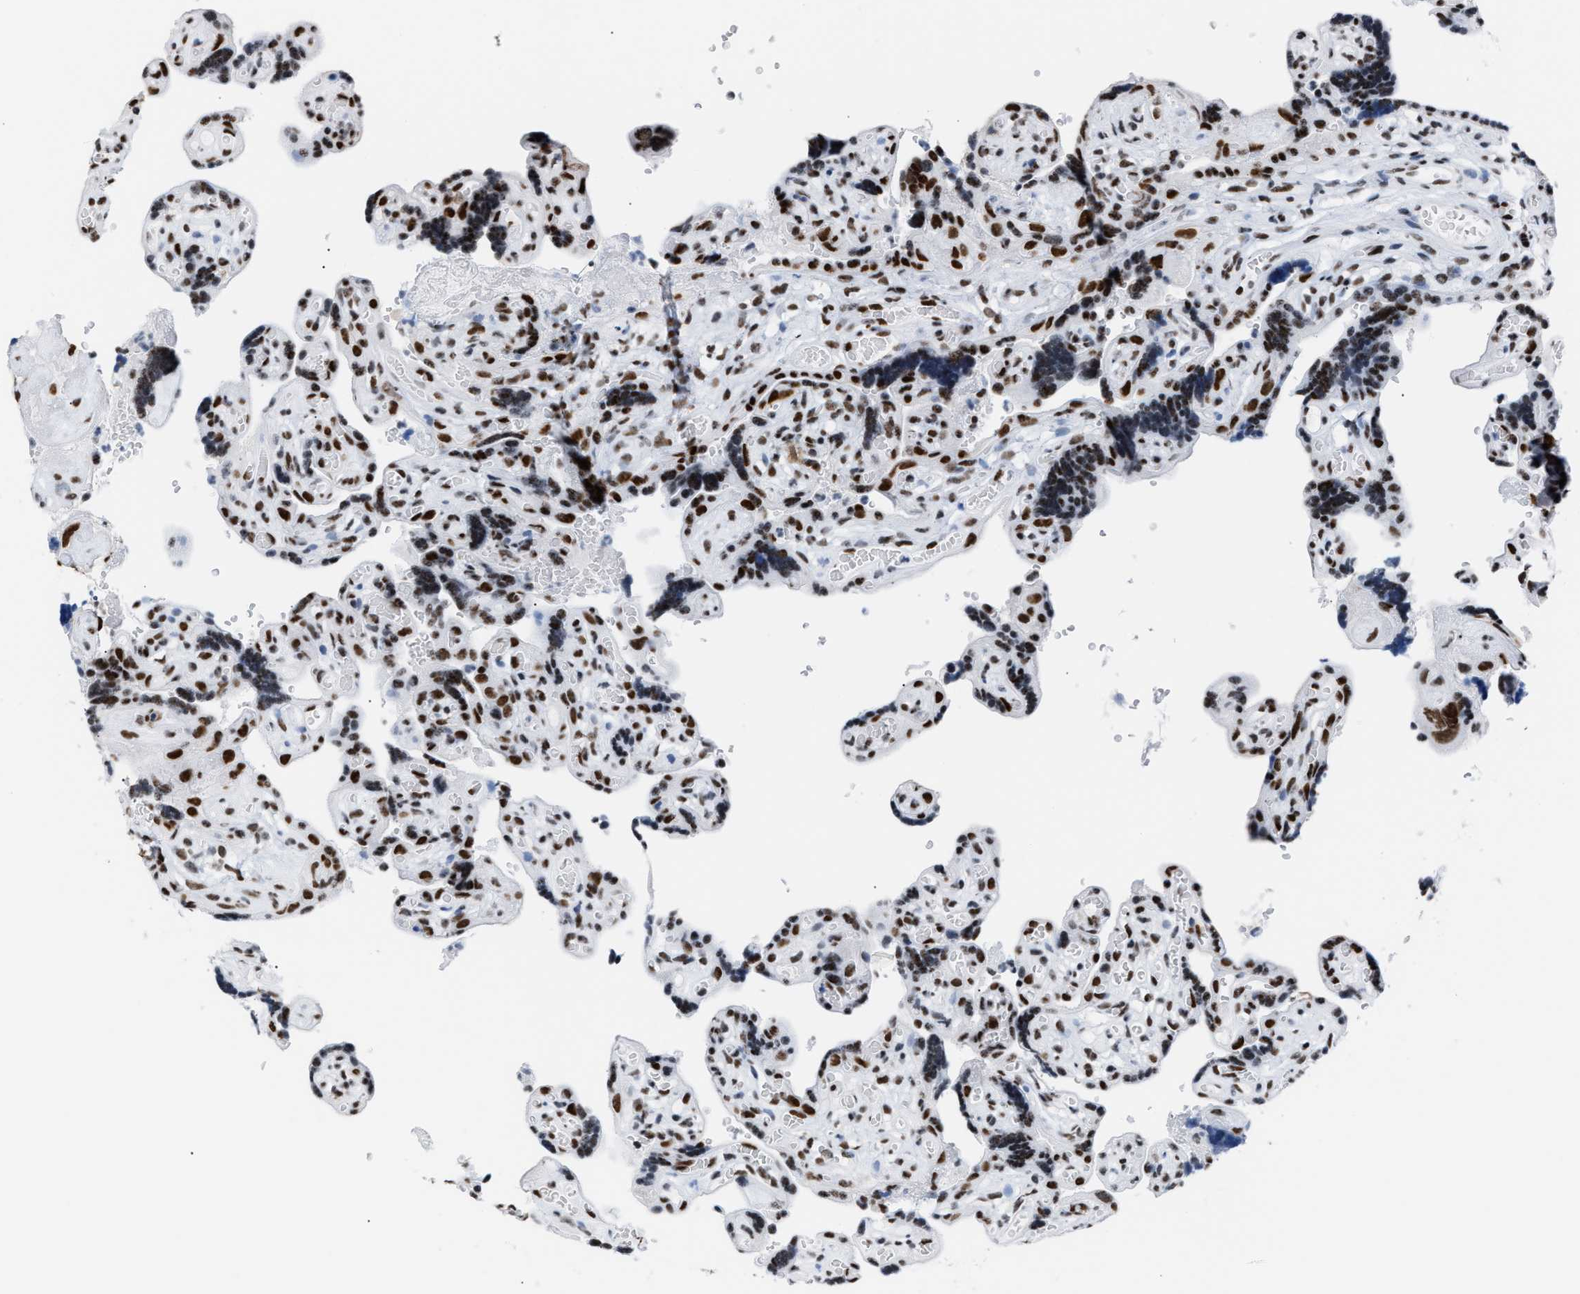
{"staining": {"intensity": "moderate", "quantity": ">75%", "location": "nuclear"}, "tissue": "placenta", "cell_type": "Decidual cells", "image_type": "normal", "snomed": [{"axis": "morphology", "description": "Normal tissue, NOS"}, {"axis": "topography", "description": "Placenta"}], "caption": "Decidual cells display medium levels of moderate nuclear positivity in about >75% of cells in benign human placenta.", "gene": "CCAR2", "patient": {"sex": "female", "age": 30}}